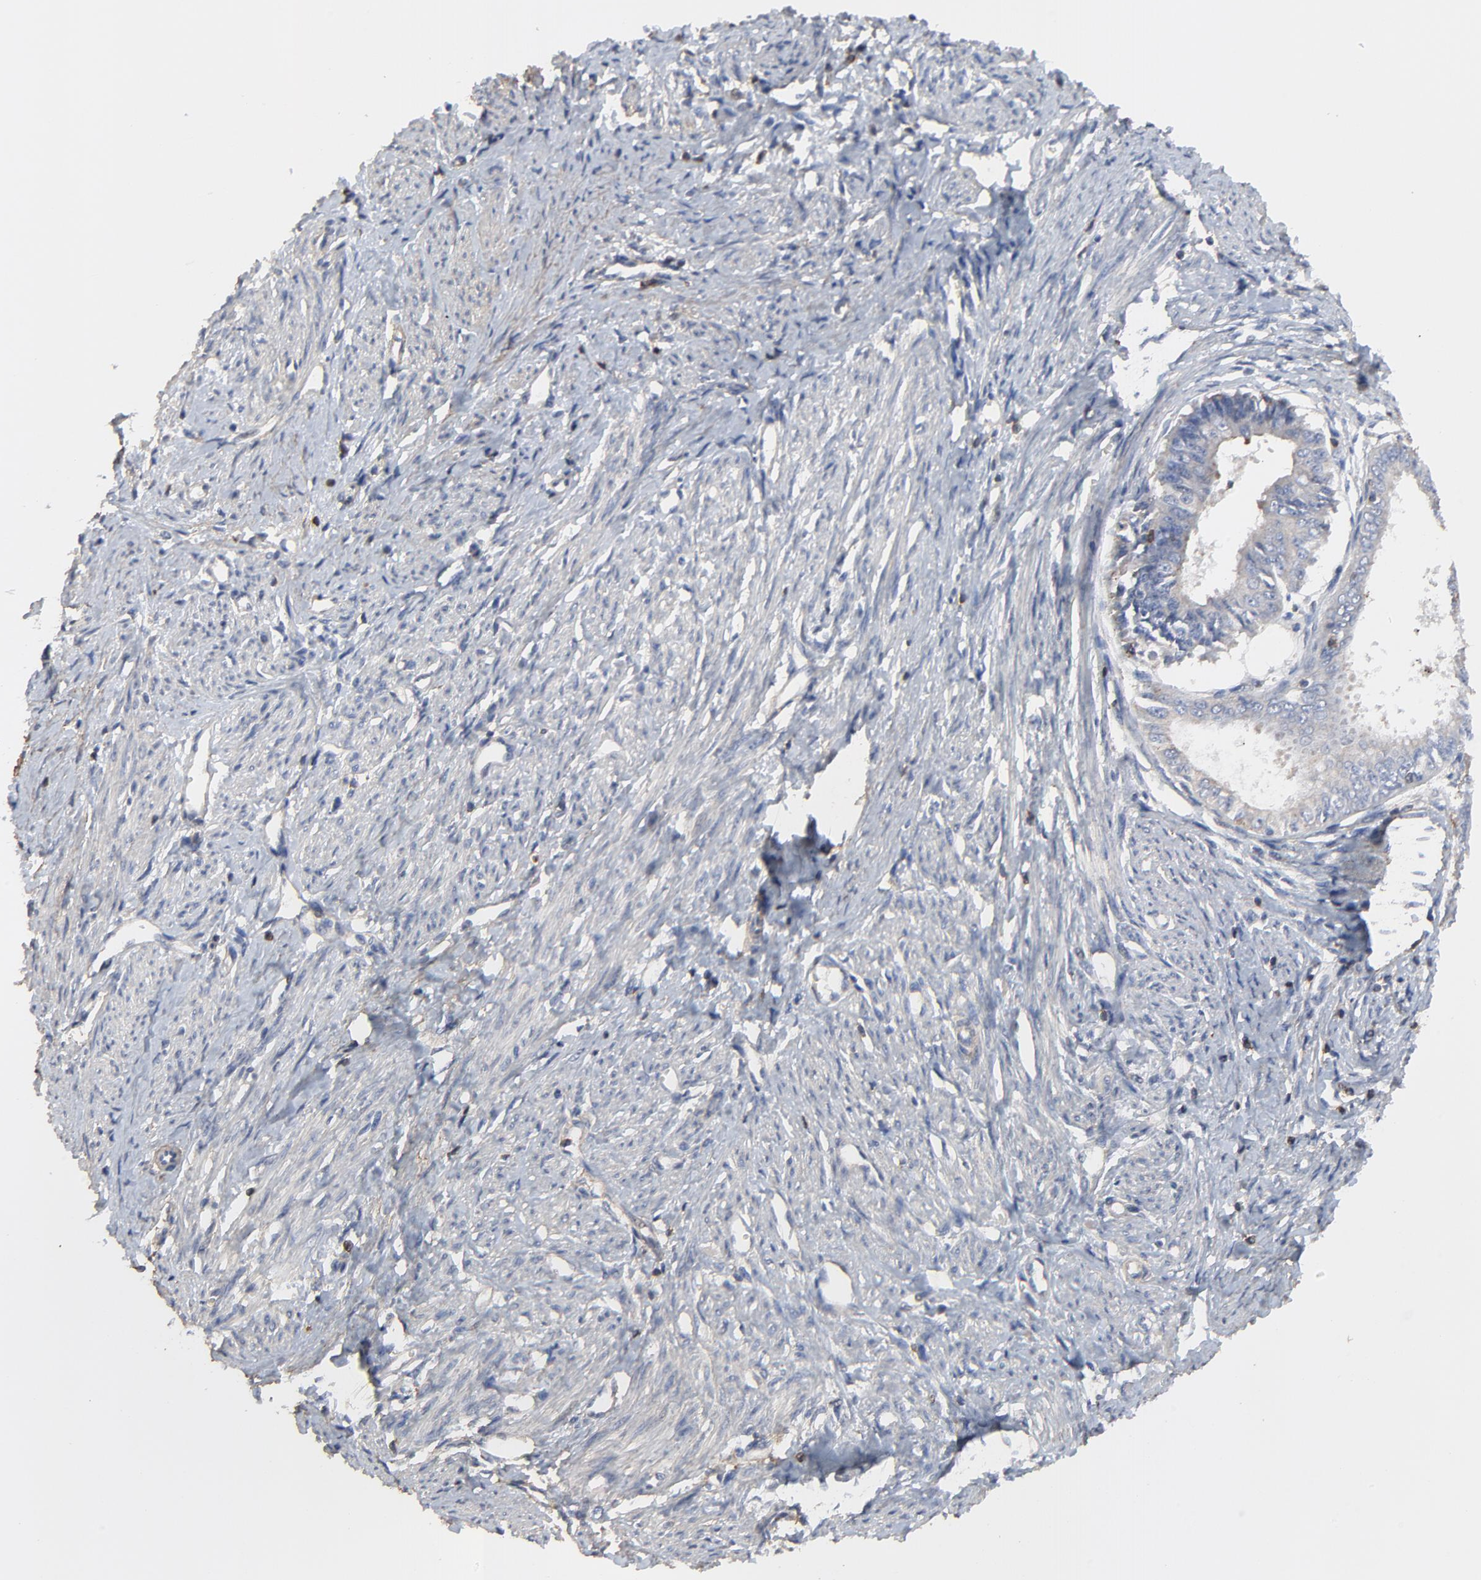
{"staining": {"intensity": "weak", "quantity": "<25%", "location": "cytoplasmic/membranous"}, "tissue": "endometrial cancer", "cell_type": "Tumor cells", "image_type": "cancer", "snomed": [{"axis": "morphology", "description": "Adenocarcinoma, NOS"}, {"axis": "topography", "description": "Endometrium"}], "caption": "DAB (3,3'-diaminobenzidine) immunohistochemical staining of endometrial cancer reveals no significant staining in tumor cells.", "gene": "SKAP1", "patient": {"sex": "female", "age": 76}}